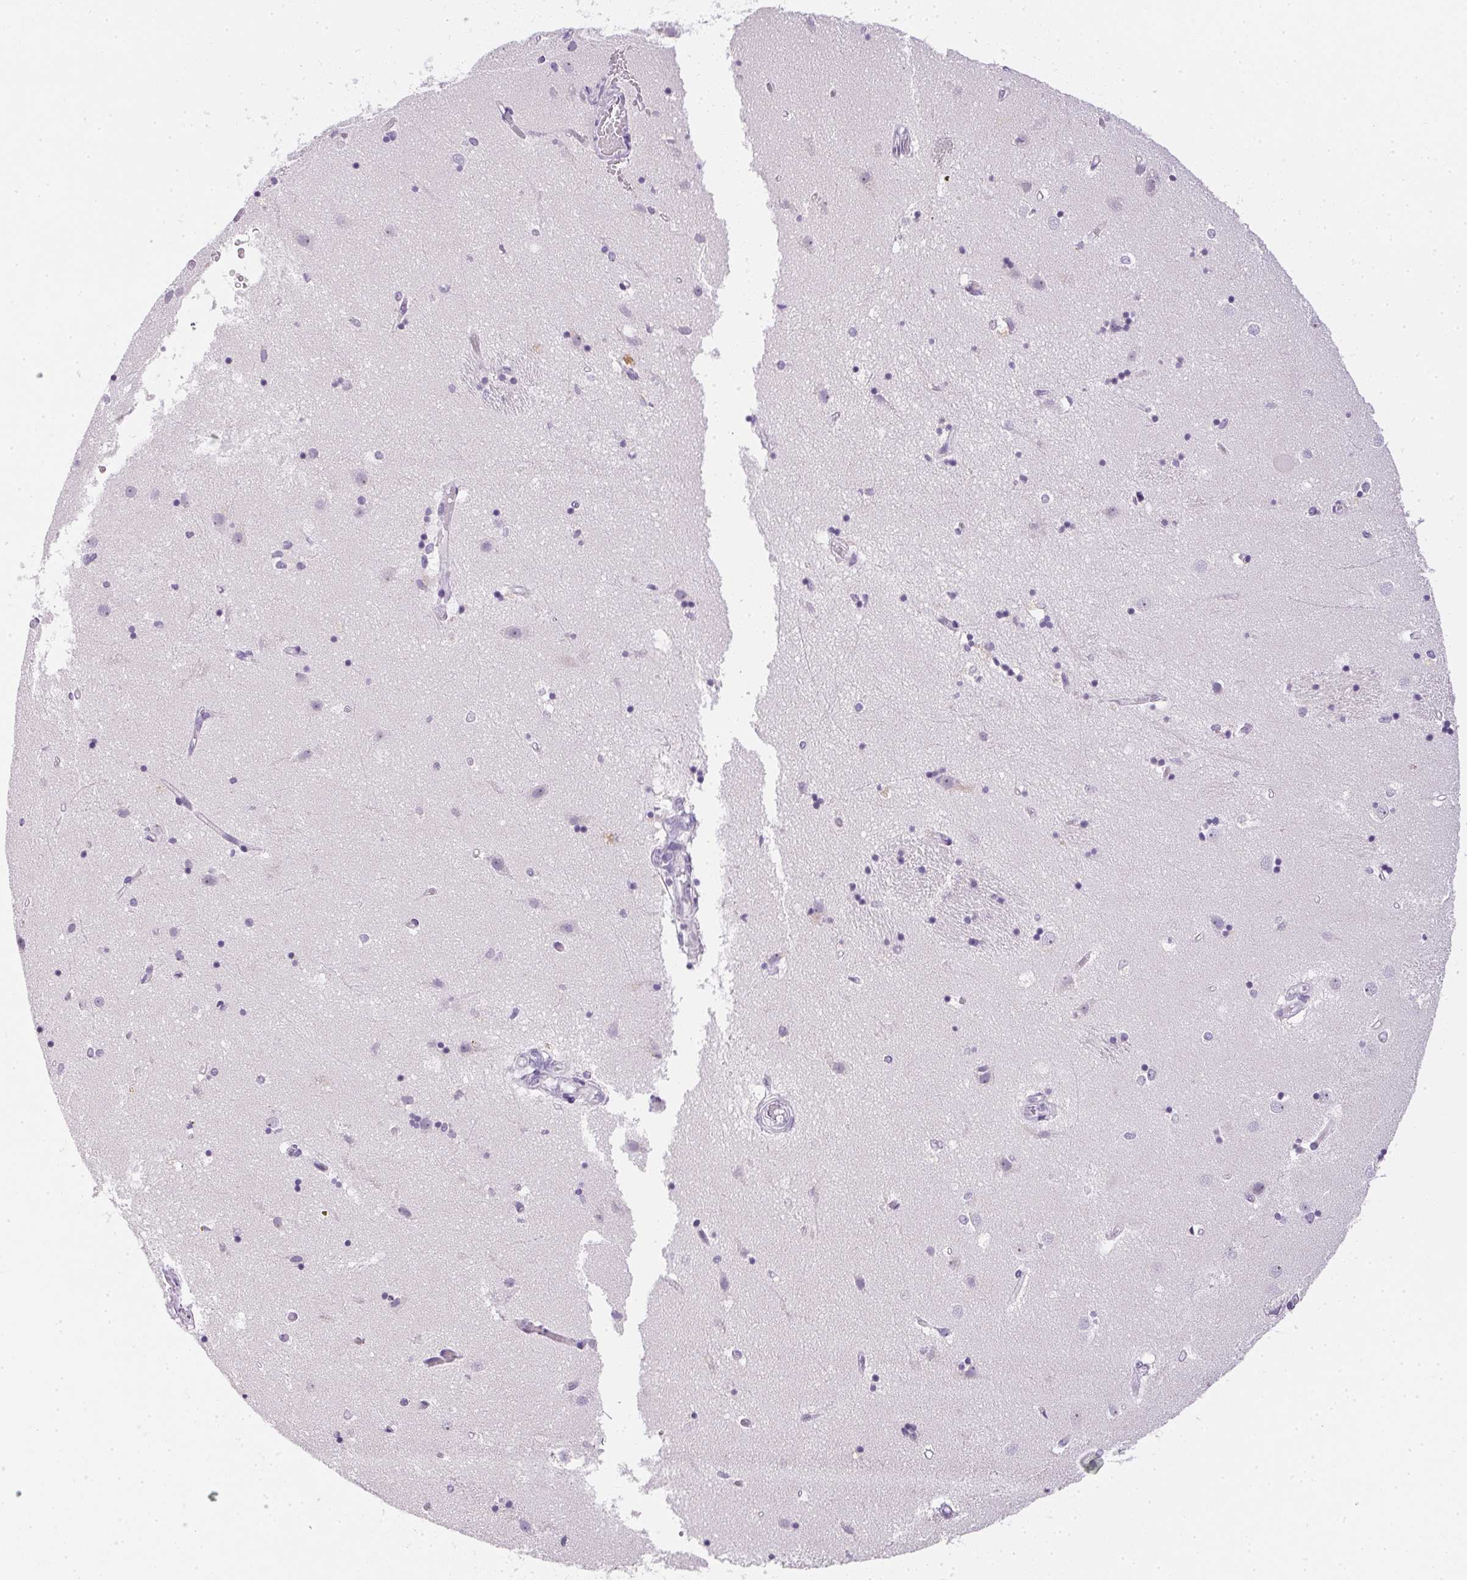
{"staining": {"intensity": "negative", "quantity": "none", "location": "none"}, "tissue": "caudate", "cell_type": "Glial cells", "image_type": "normal", "snomed": [{"axis": "morphology", "description": "Normal tissue, NOS"}, {"axis": "topography", "description": "Lateral ventricle wall"}], "caption": "An IHC photomicrograph of unremarkable caudate is shown. There is no staining in glial cells of caudate. (Immunohistochemistry (ihc), brightfield microscopy, high magnification).", "gene": "PPY", "patient": {"sex": "male", "age": 54}}